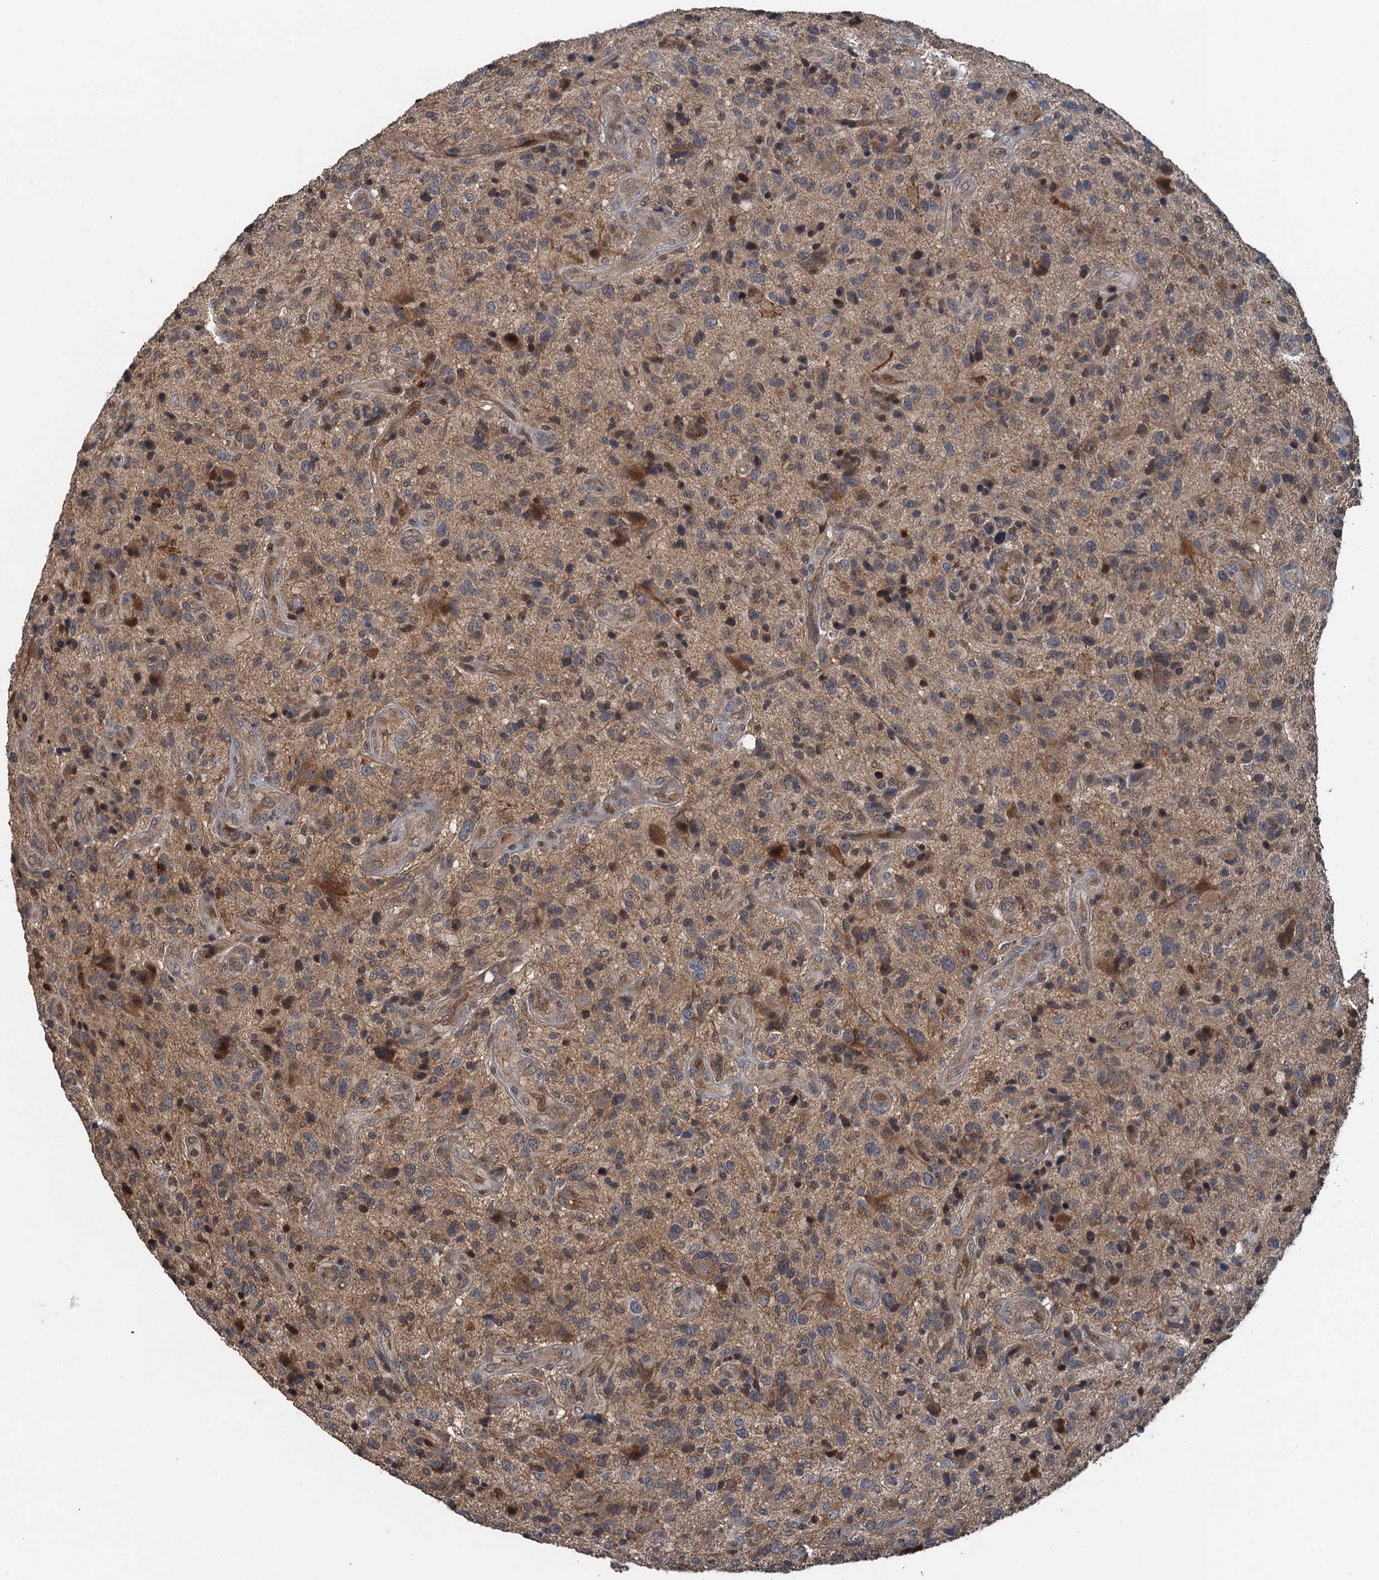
{"staining": {"intensity": "weak", "quantity": ">75%", "location": "cytoplasmic/membranous"}, "tissue": "glioma", "cell_type": "Tumor cells", "image_type": "cancer", "snomed": [{"axis": "morphology", "description": "Glioma, malignant, High grade"}, {"axis": "topography", "description": "Brain"}], "caption": "The histopathology image displays staining of malignant glioma (high-grade), revealing weak cytoplasmic/membranous protein positivity (brown color) within tumor cells. The protein of interest is shown in brown color, while the nuclei are stained blue.", "gene": "SNX32", "patient": {"sex": "male", "age": 47}}